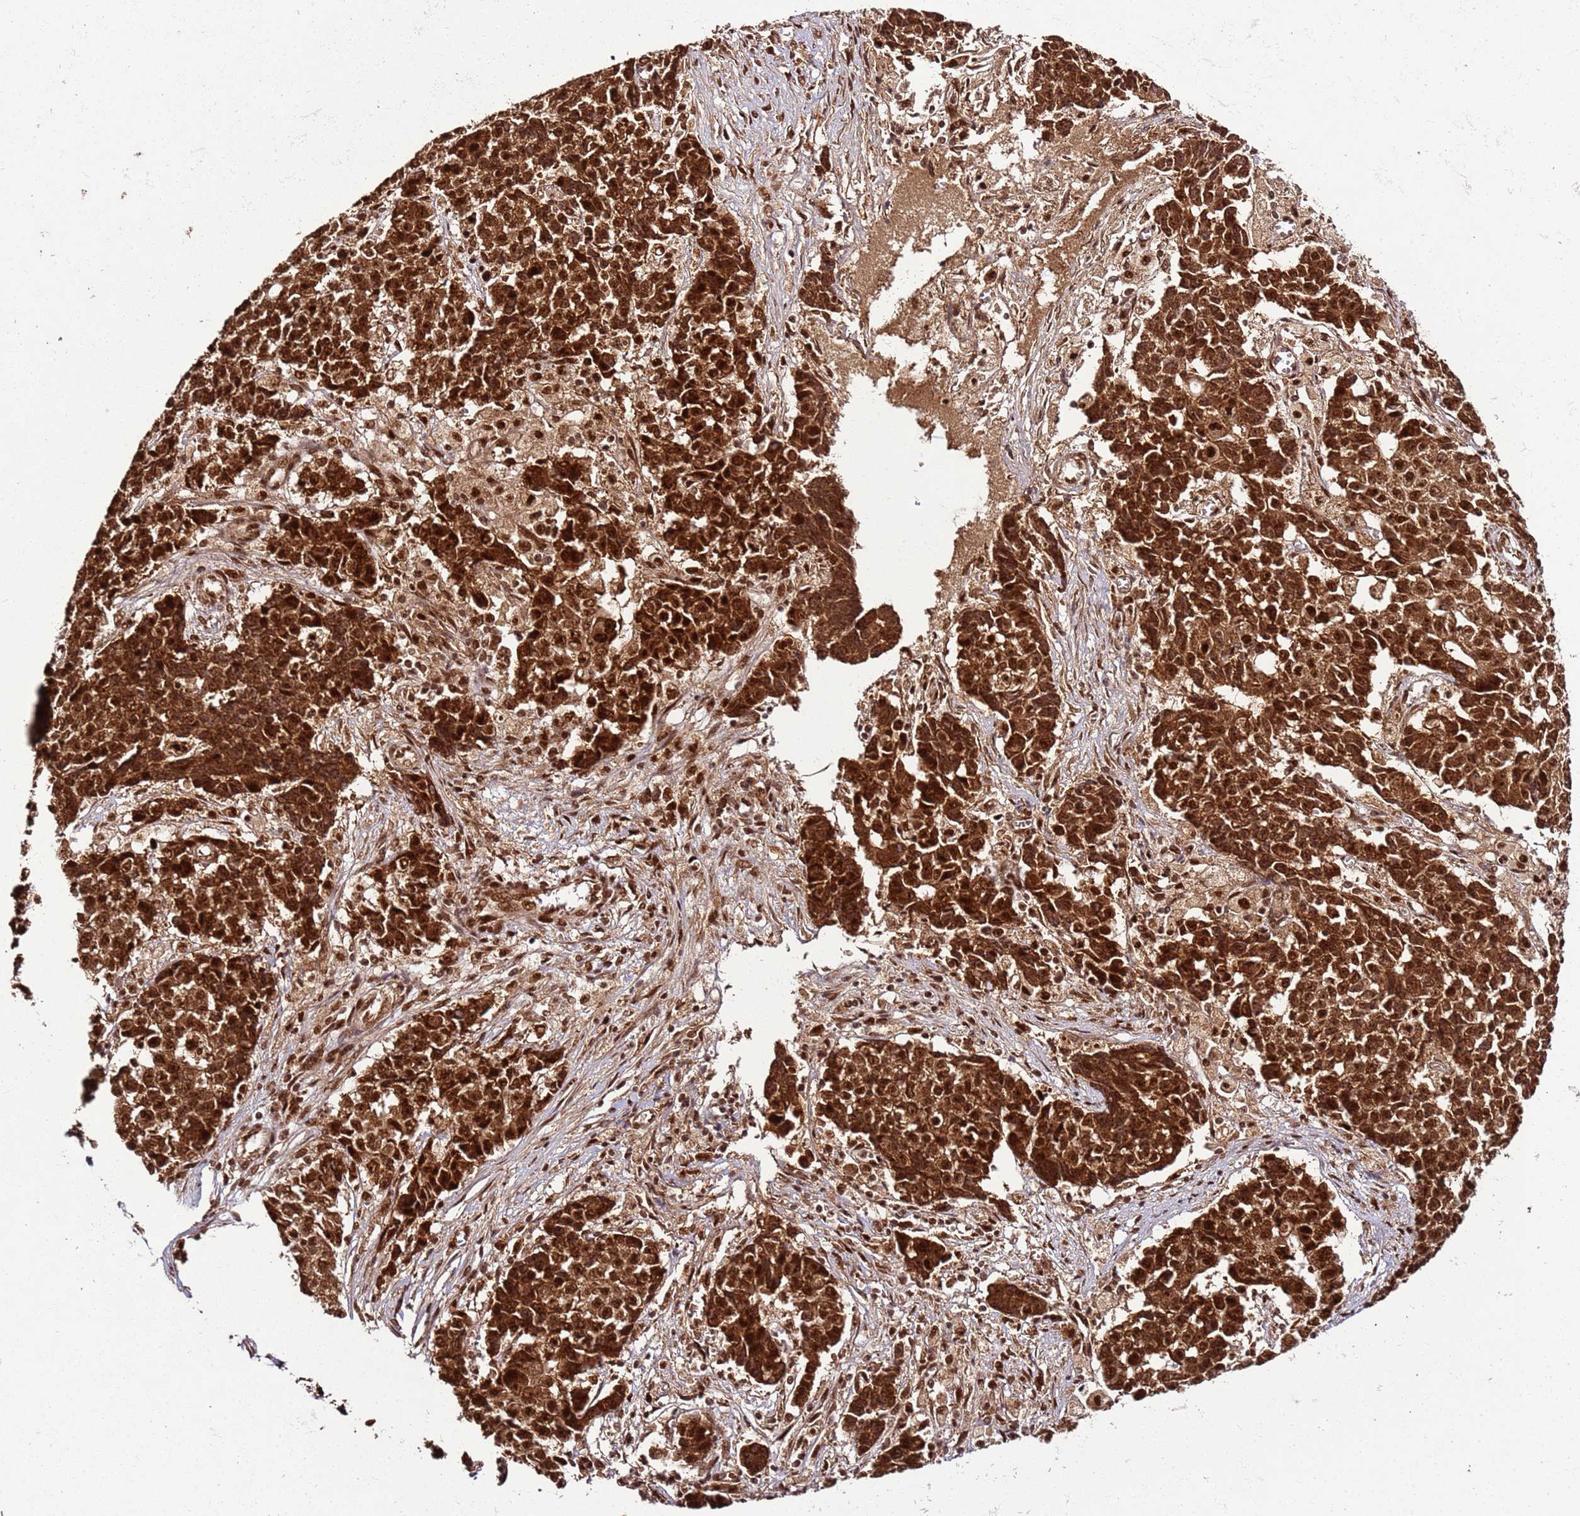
{"staining": {"intensity": "strong", "quantity": ">75%", "location": "cytoplasmic/membranous,nuclear"}, "tissue": "ovarian cancer", "cell_type": "Tumor cells", "image_type": "cancer", "snomed": [{"axis": "morphology", "description": "Carcinoma, endometroid"}, {"axis": "topography", "description": "Appendix"}, {"axis": "topography", "description": "Ovary"}], "caption": "IHC (DAB (3,3'-diaminobenzidine)) staining of ovarian cancer (endometroid carcinoma) exhibits strong cytoplasmic/membranous and nuclear protein expression in approximately >75% of tumor cells. Immunohistochemistry (ihc) stains the protein of interest in brown and the nuclei are stained blue.", "gene": "XRN2", "patient": {"sex": "female", "age": 42}}